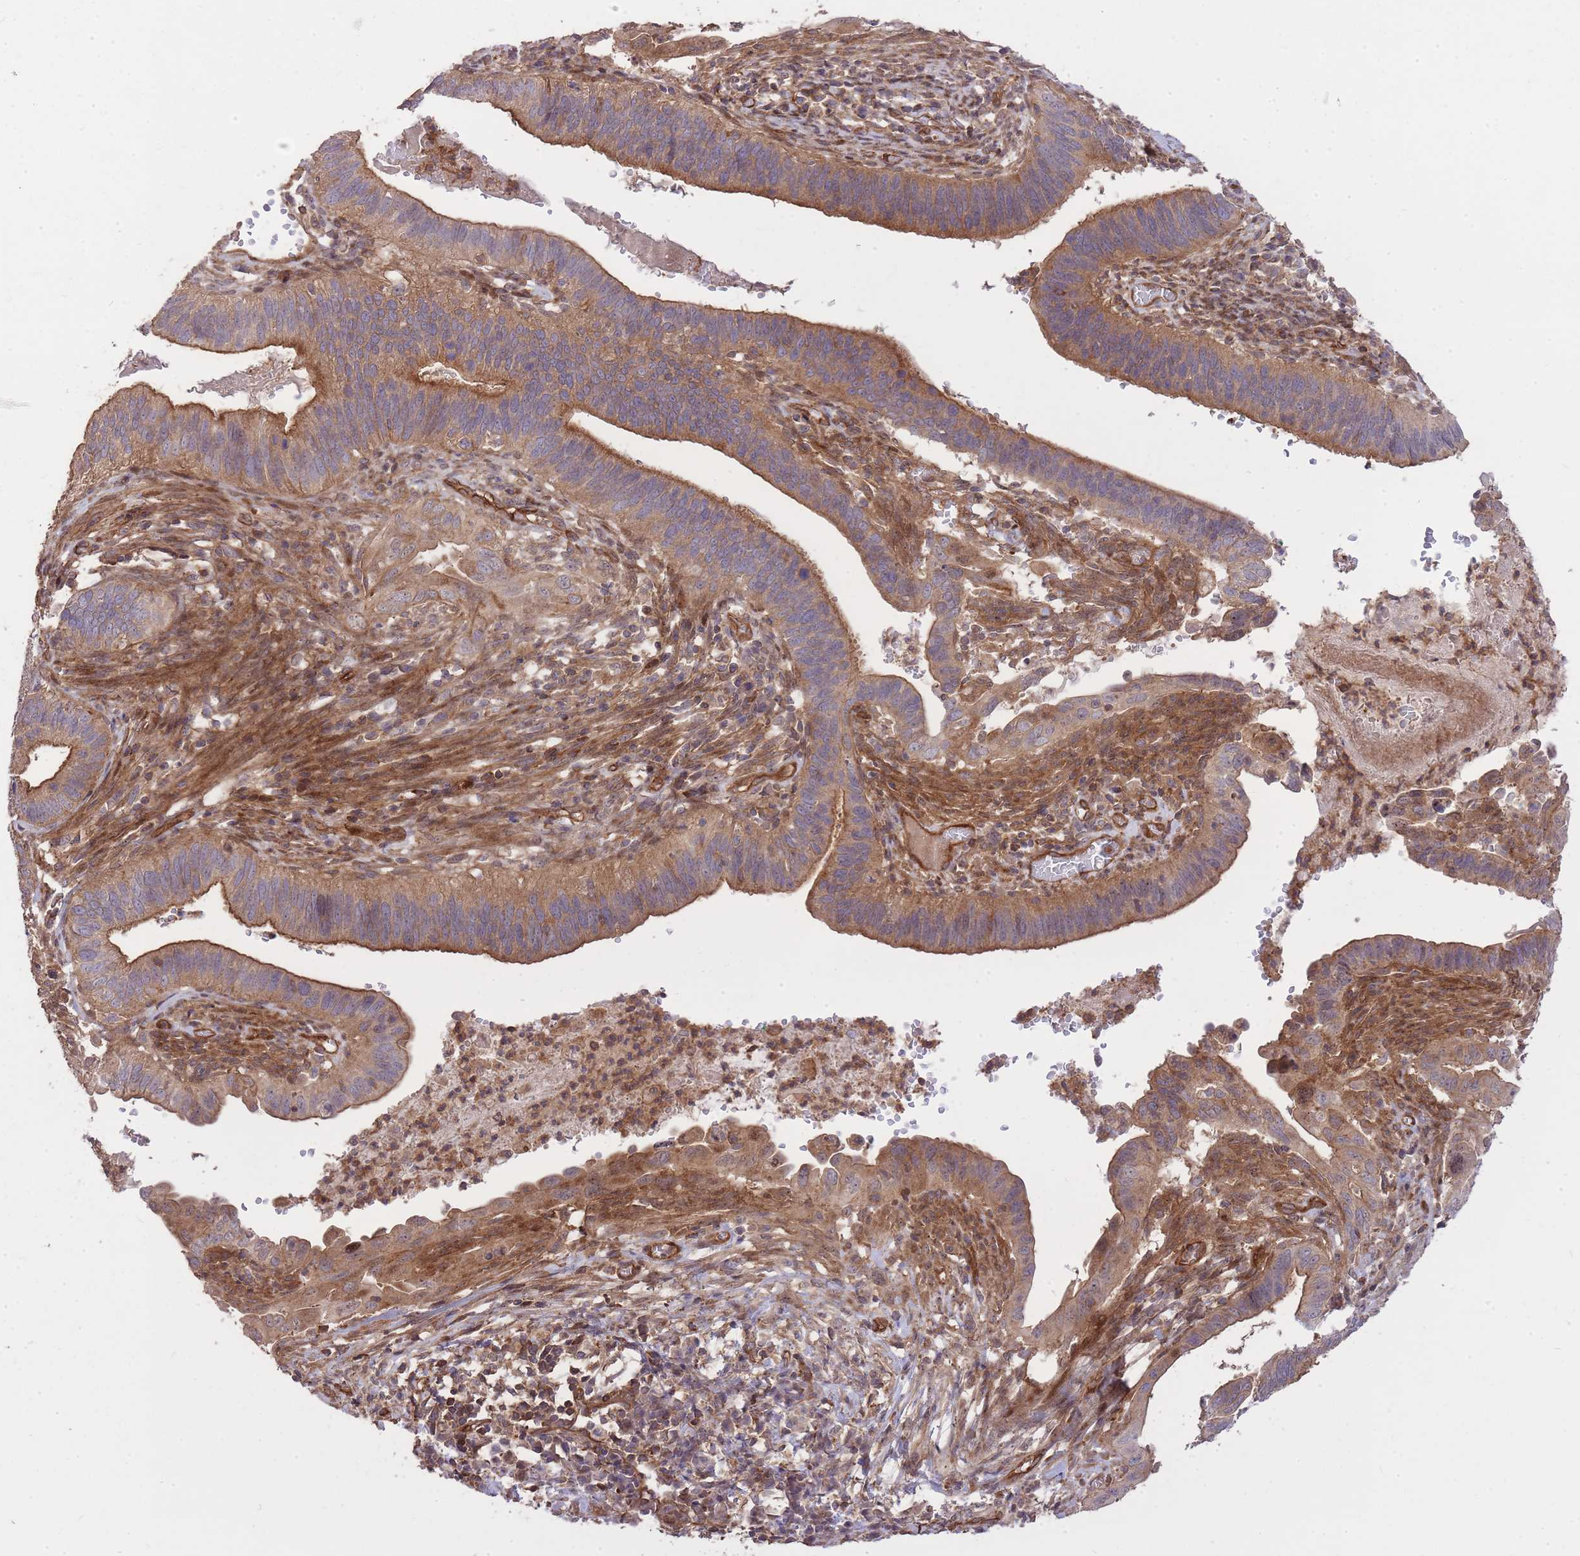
{"staining": {"intensity": "moderate", "quantity": ">75%", "location": "cytoplasmic/membranous"}, "tissue": "cervical cancer", "cell_type": "Tumor cells", "image_type": "cancer", "snomed": [{"axis": "morphology", "description": "Adenocarcinoma, NOS"}, {"axis": "topography", "description": "Cervix"}], "caption": "Cervical adenocarcinoma stained with immunohistochemistry demonstrates moderate cytoplasmic/membranous staining in about >75% of tumor cells. (IHC, brightfield microscopy, high magnification).", "gene": "PLD1", "patient": {"sex": "female", "age": 42}}